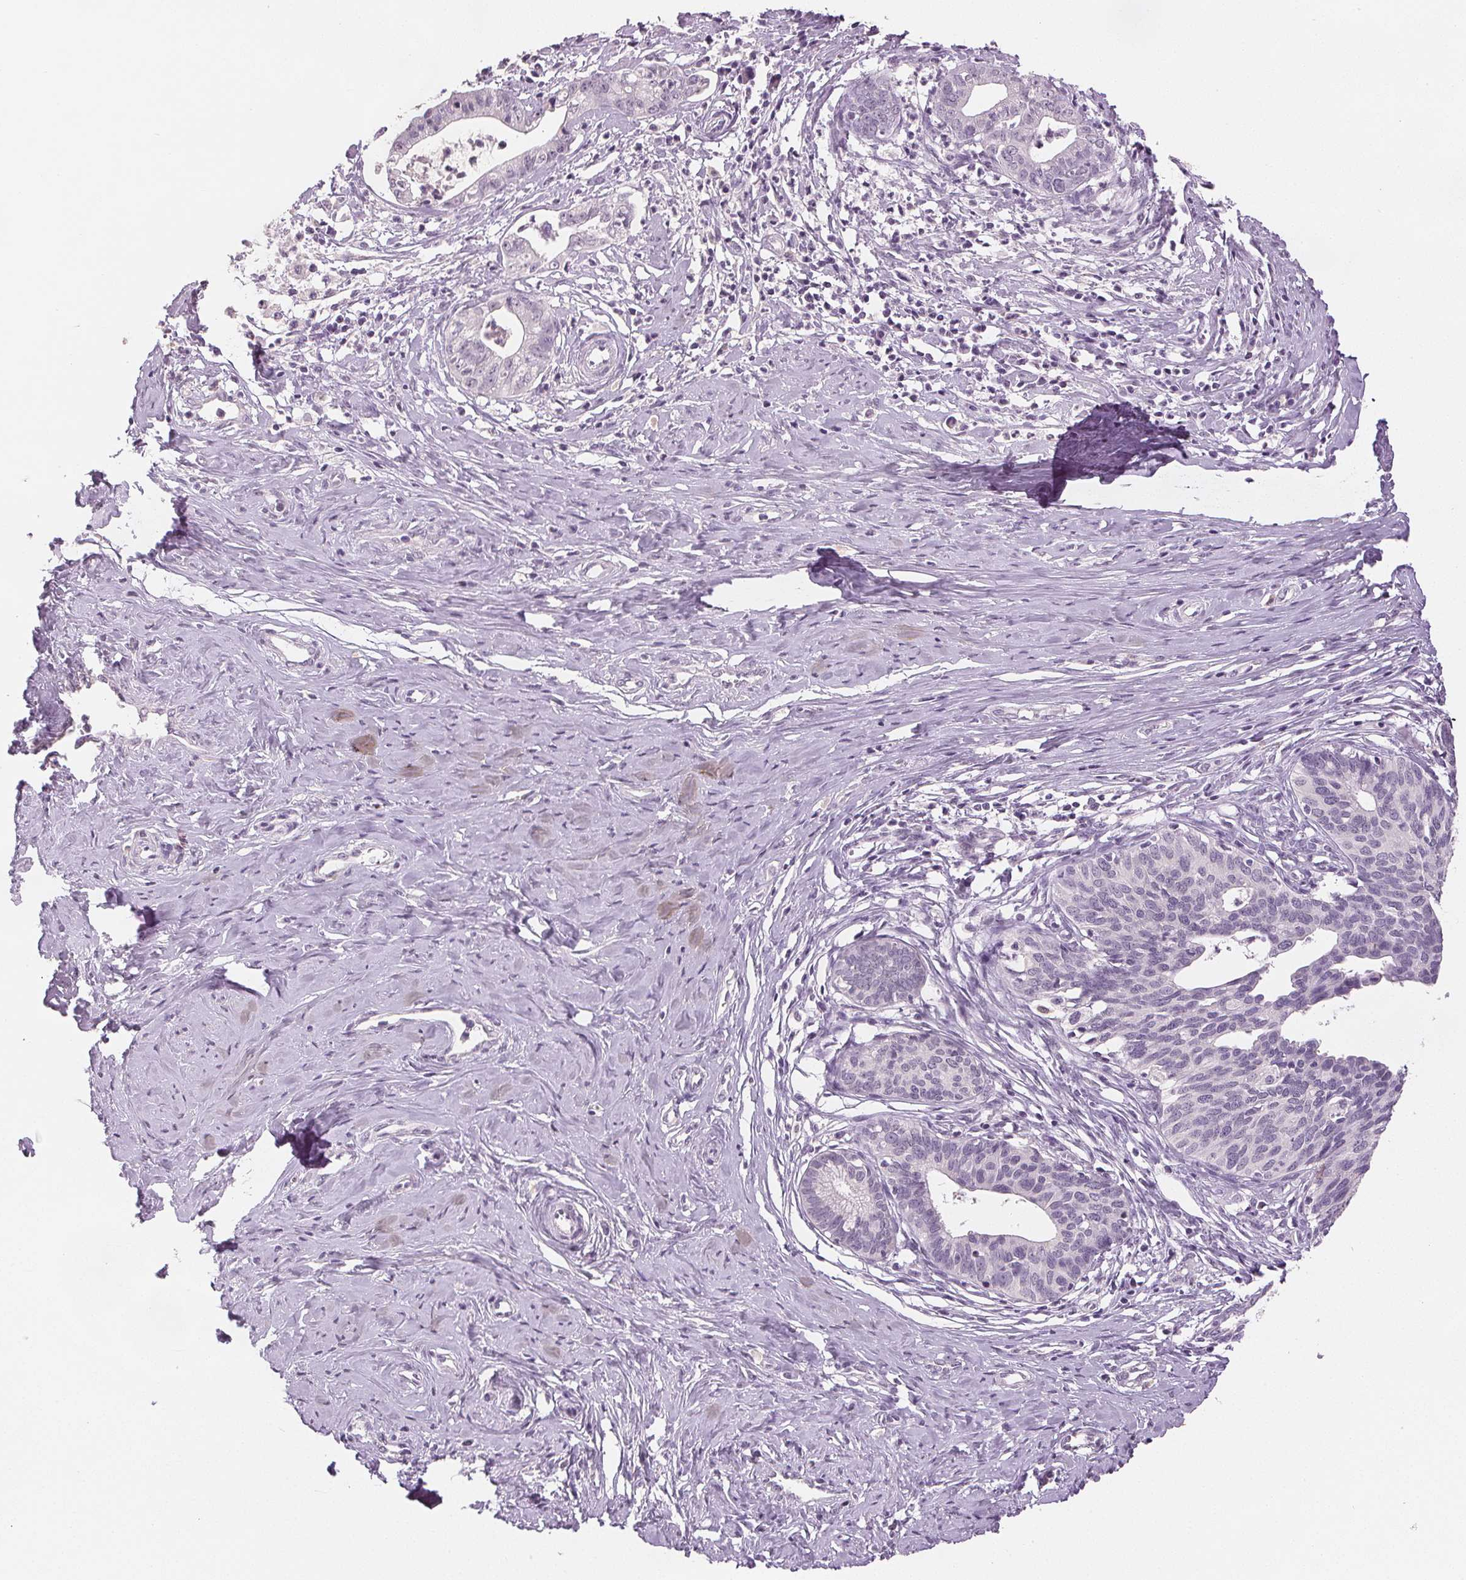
{"staining": {"intensity": "negative", "quantity": "none", "location": "none"}, "tissue": "cervical cancer", "cell_type": "Tumor cells", "image_type": "cancer", "snomed": [{"axis": "morphology", "description": "Normal tissue, NOS"}, {"axis": "morphology", "description": "Adenocarcinoma, NOS"}, {"axis": "topography", "description": "Cervix"}], "caption": "High magnification brightfield microscopy of cervical cancer (adenocarcinoma) stained with DAB (3,3'-diaminobenzidine) (brown) and counterstained with hematoxylin (blue): tumor cells show no significant staining. (DAB (3,3'-diaminobenzidine) immunohistochemistry with hematoxylin counter stain).", "gene": "SCGN", "patient": {"sex": "female", "age": 38}}